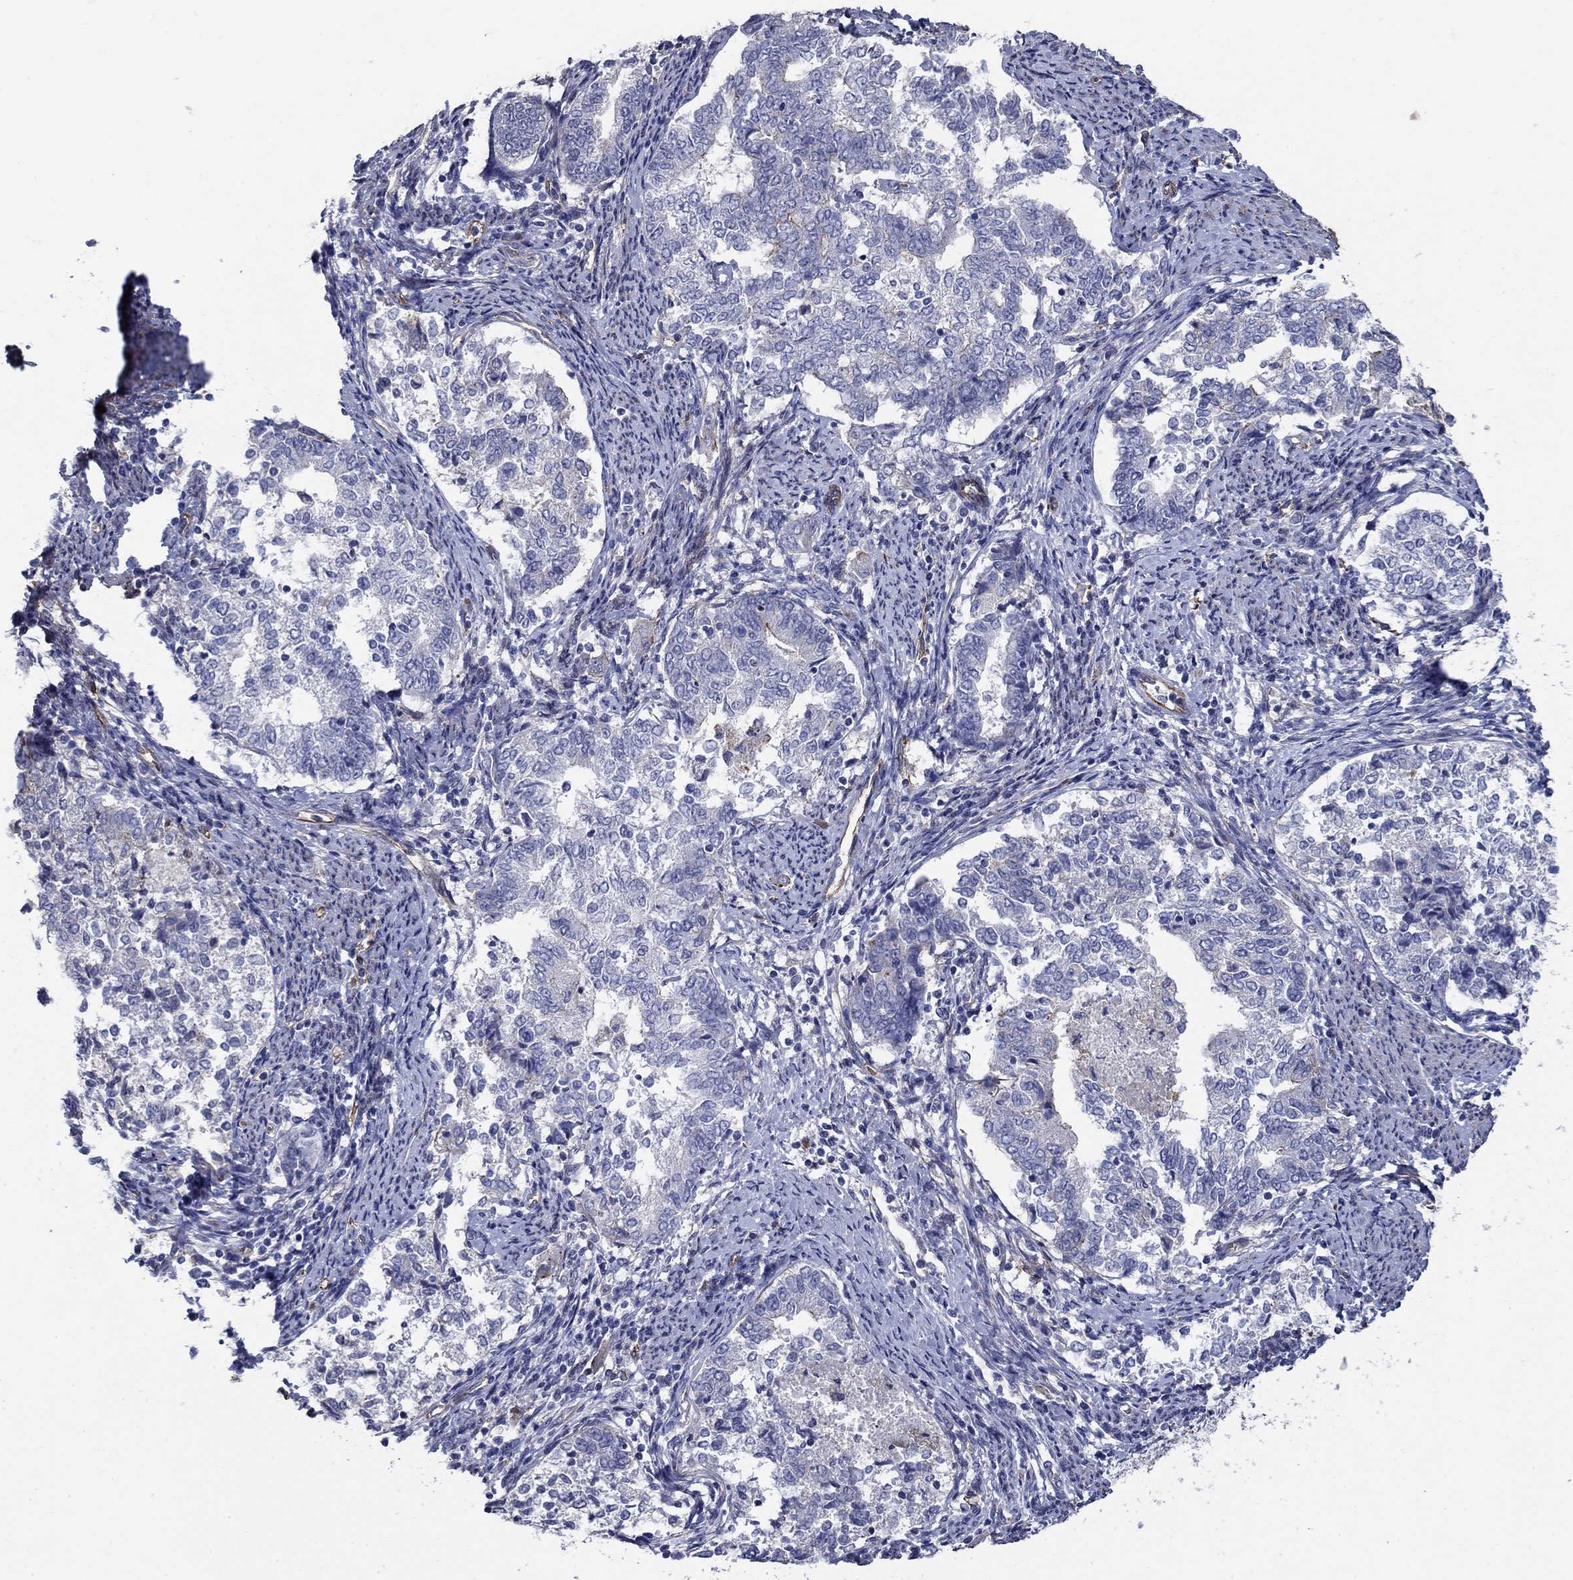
{"staining": {"intensity": "negative", "quantity": "none", "location": "none"}, "tissue": "endometrial cancer", "cell_type": "Tumor cells", "image_type": "cancer", "snomed": [{"axis": "morphology", "description": "Adenocarcinoma, NOS"}, {"axis": "topography", "description": "Endometrium"}], "caption": "IHC image of neoplastic tissue: endometrial adenocarcinoma stained with DAB (3,3'-diaminobenzidine) shows no significant protein staining in tumor cells.", "gene": "FLNC", "patient": {"sex": "female", "age": 65}}